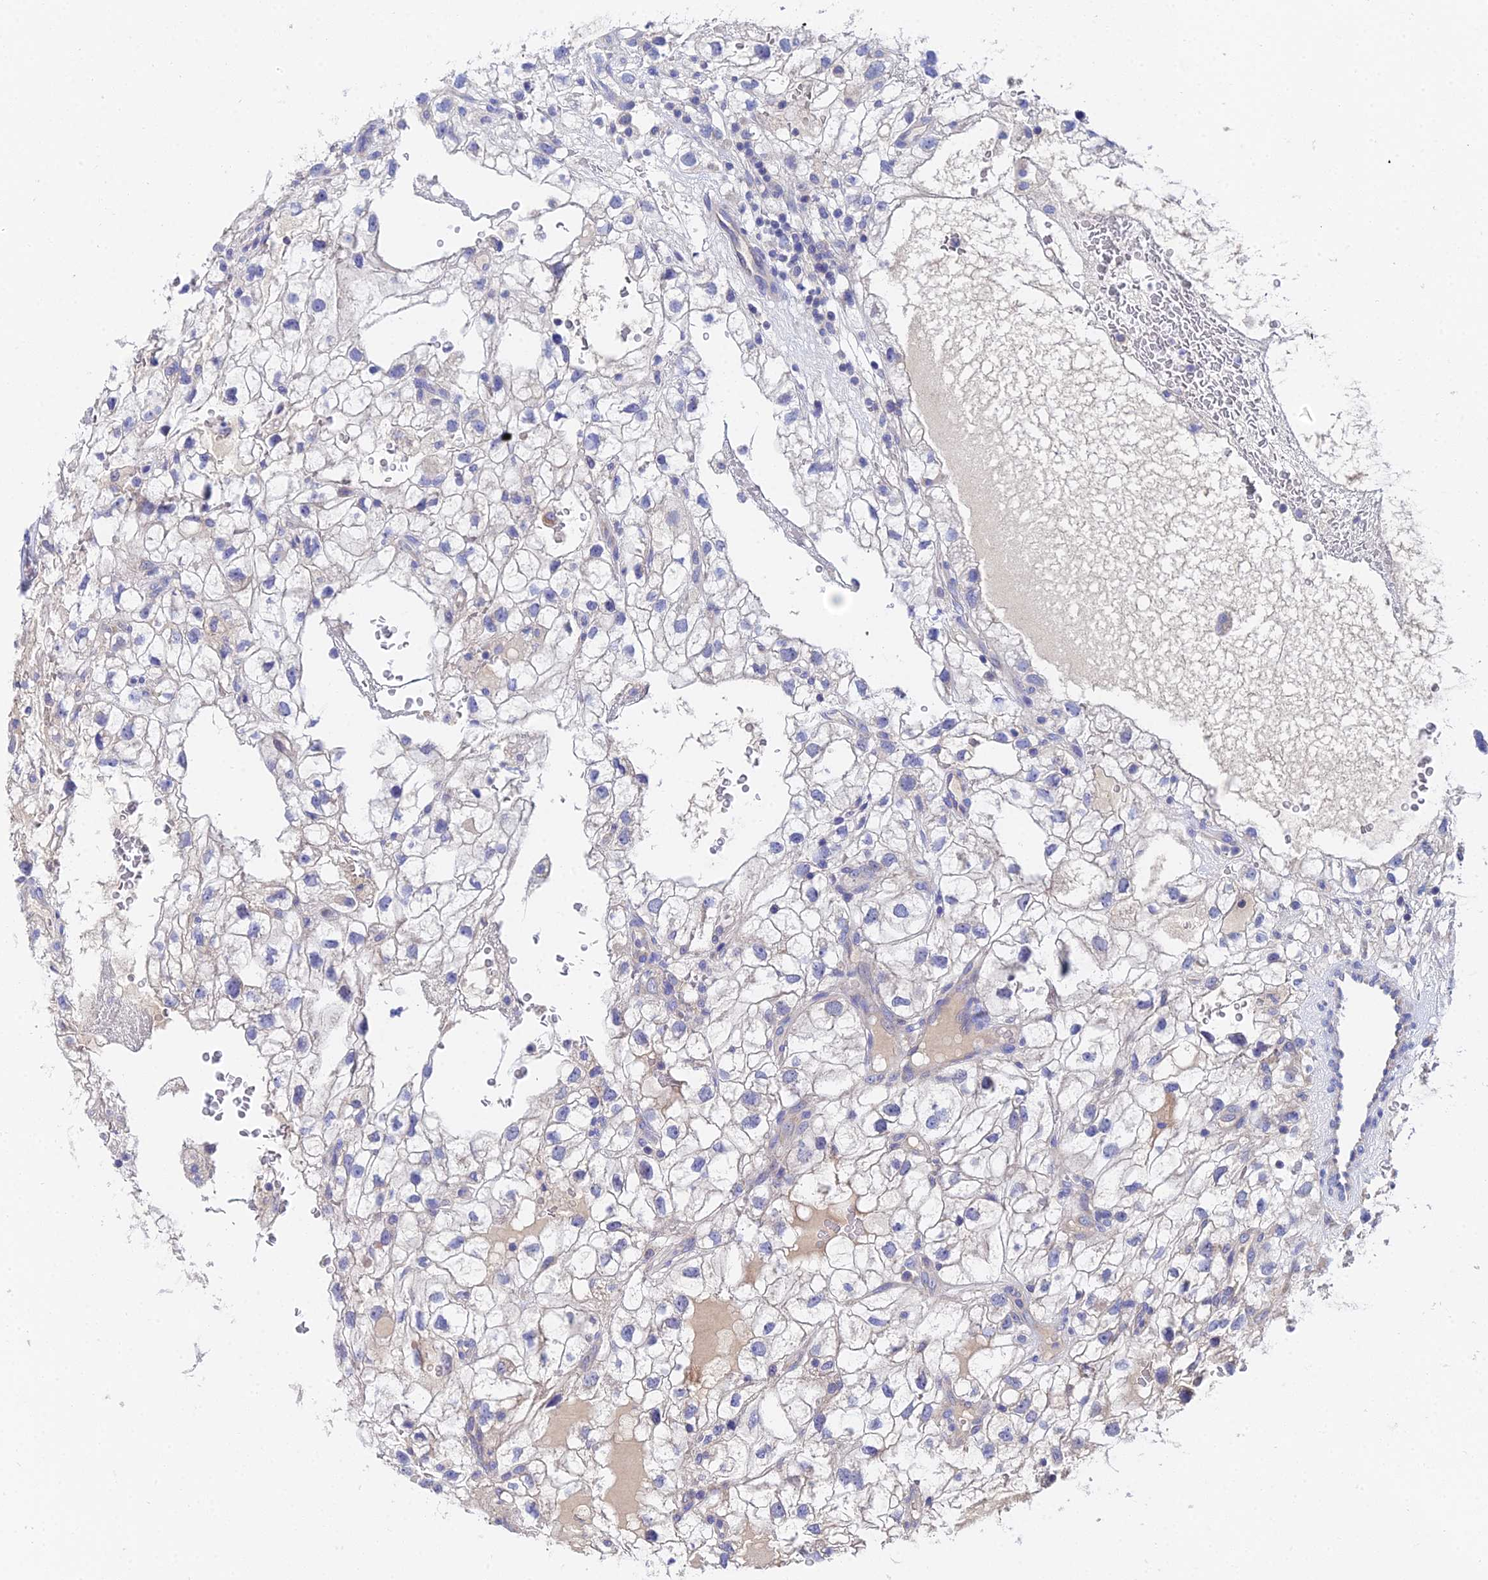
{"staining": {"intensity": "negative", "quantity": "none", "location": "none"}, "tissue": "renal cancer", "cell_type": "Tumor cells", "image_type": "cancer", "snomed": [{"axis": "morphology", "description": "Adenocarcinoma, NOS"}, {"axis": "topography", "description": "Kidney"}], "caption": "IHC of renal adenocarcinoma shows no expression in tumor cells.", "gene": "UBE2L3", "patient": {"sex": "male", "age": 59}}